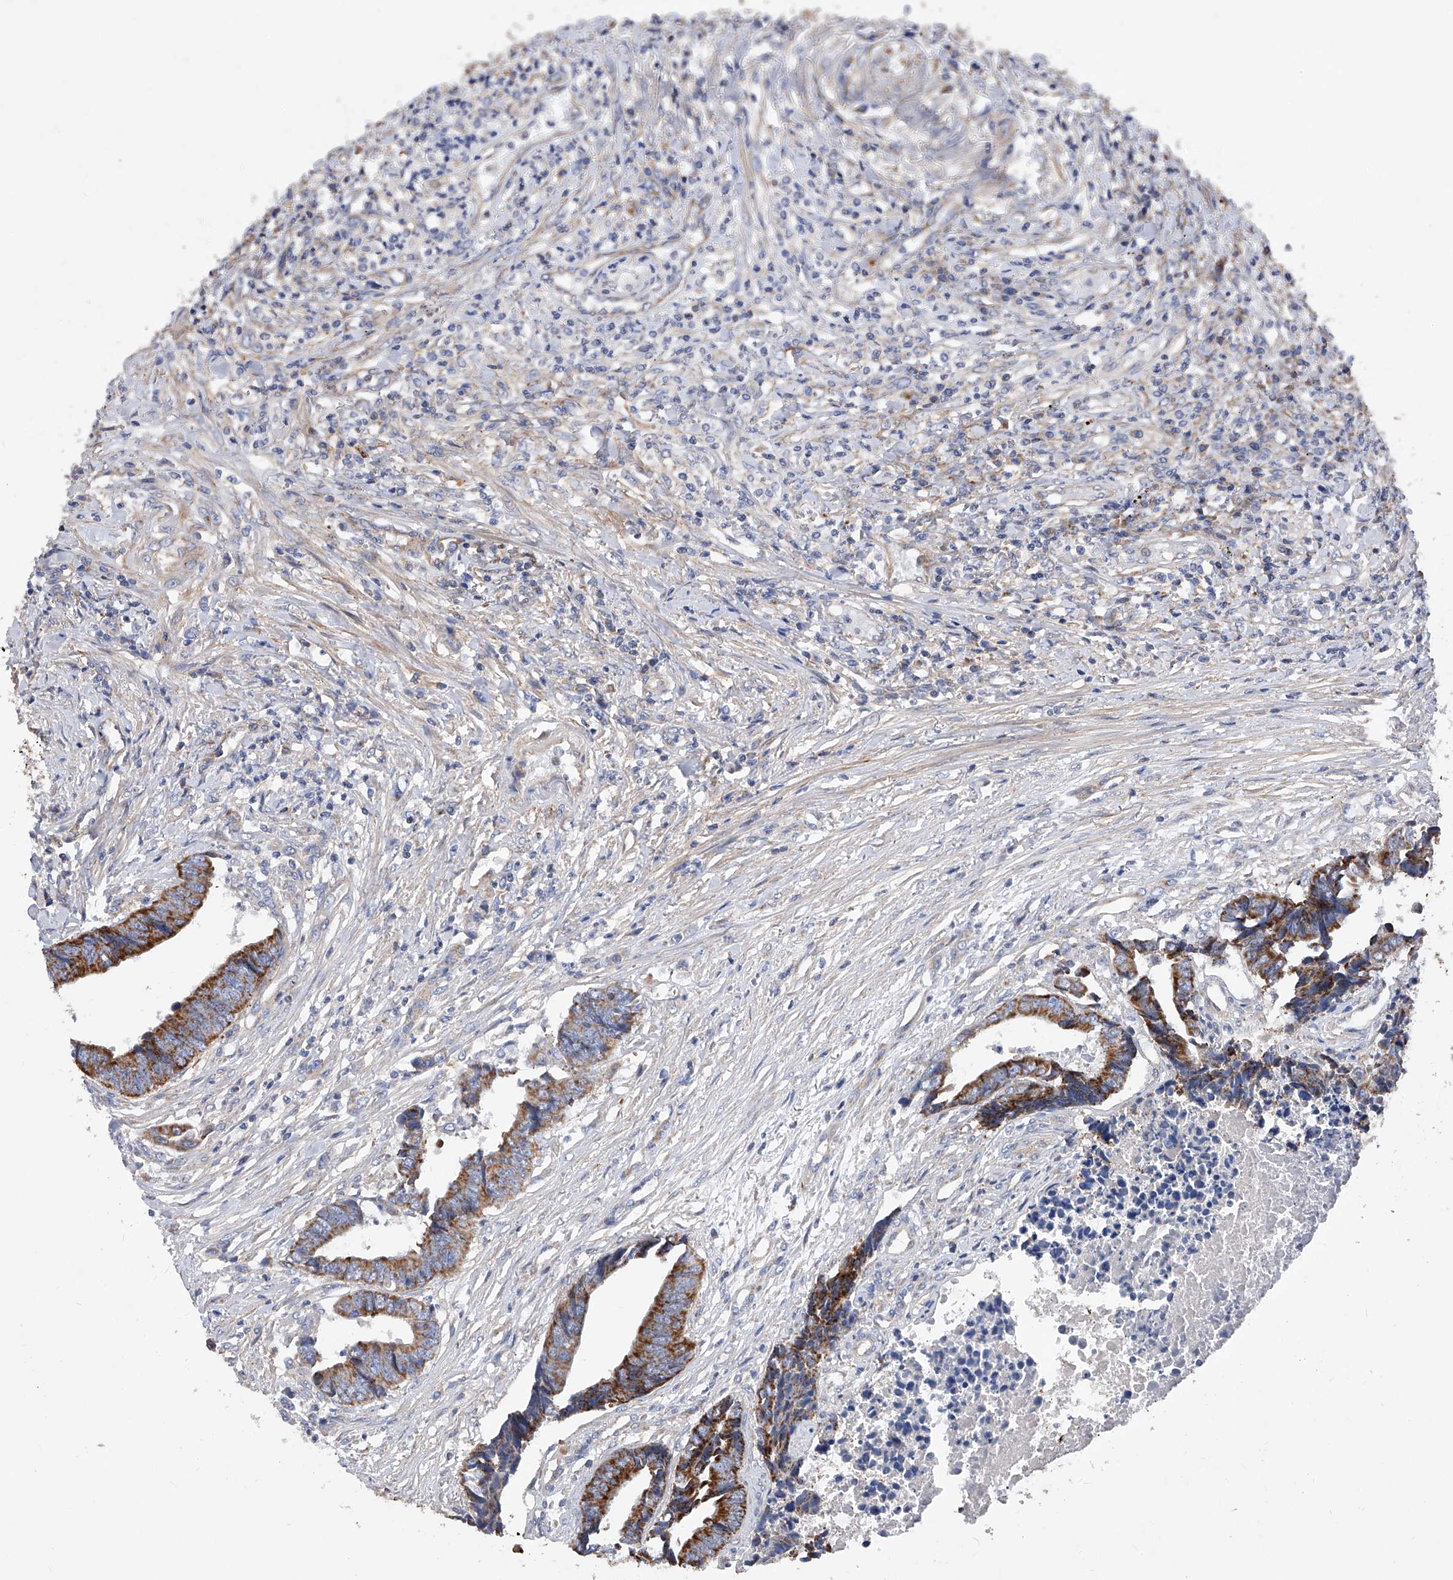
{"staining": {"intensity": "moderate", "quantity": ">75%", "location": "cytoplasmic/membranous"}, "tissue": "colorectal cancer", "cell_type": "Tumor cells", "image_type": "cancer", "snomed": [{"axis": "morphology", "description": "Adenocarcinoma, NOS"}, {"axis": "topography", "description": "Rectum"}], "caption": "There is medium levels of moderate cytoplasmic/membranous staining in tumor cells of colorectal cancer (adenocarcinoma), as demonstrated by immunohistochemical staining (brown color).", "gene": "PDSS2", "patient": {"sex": "male", "age": 84}}